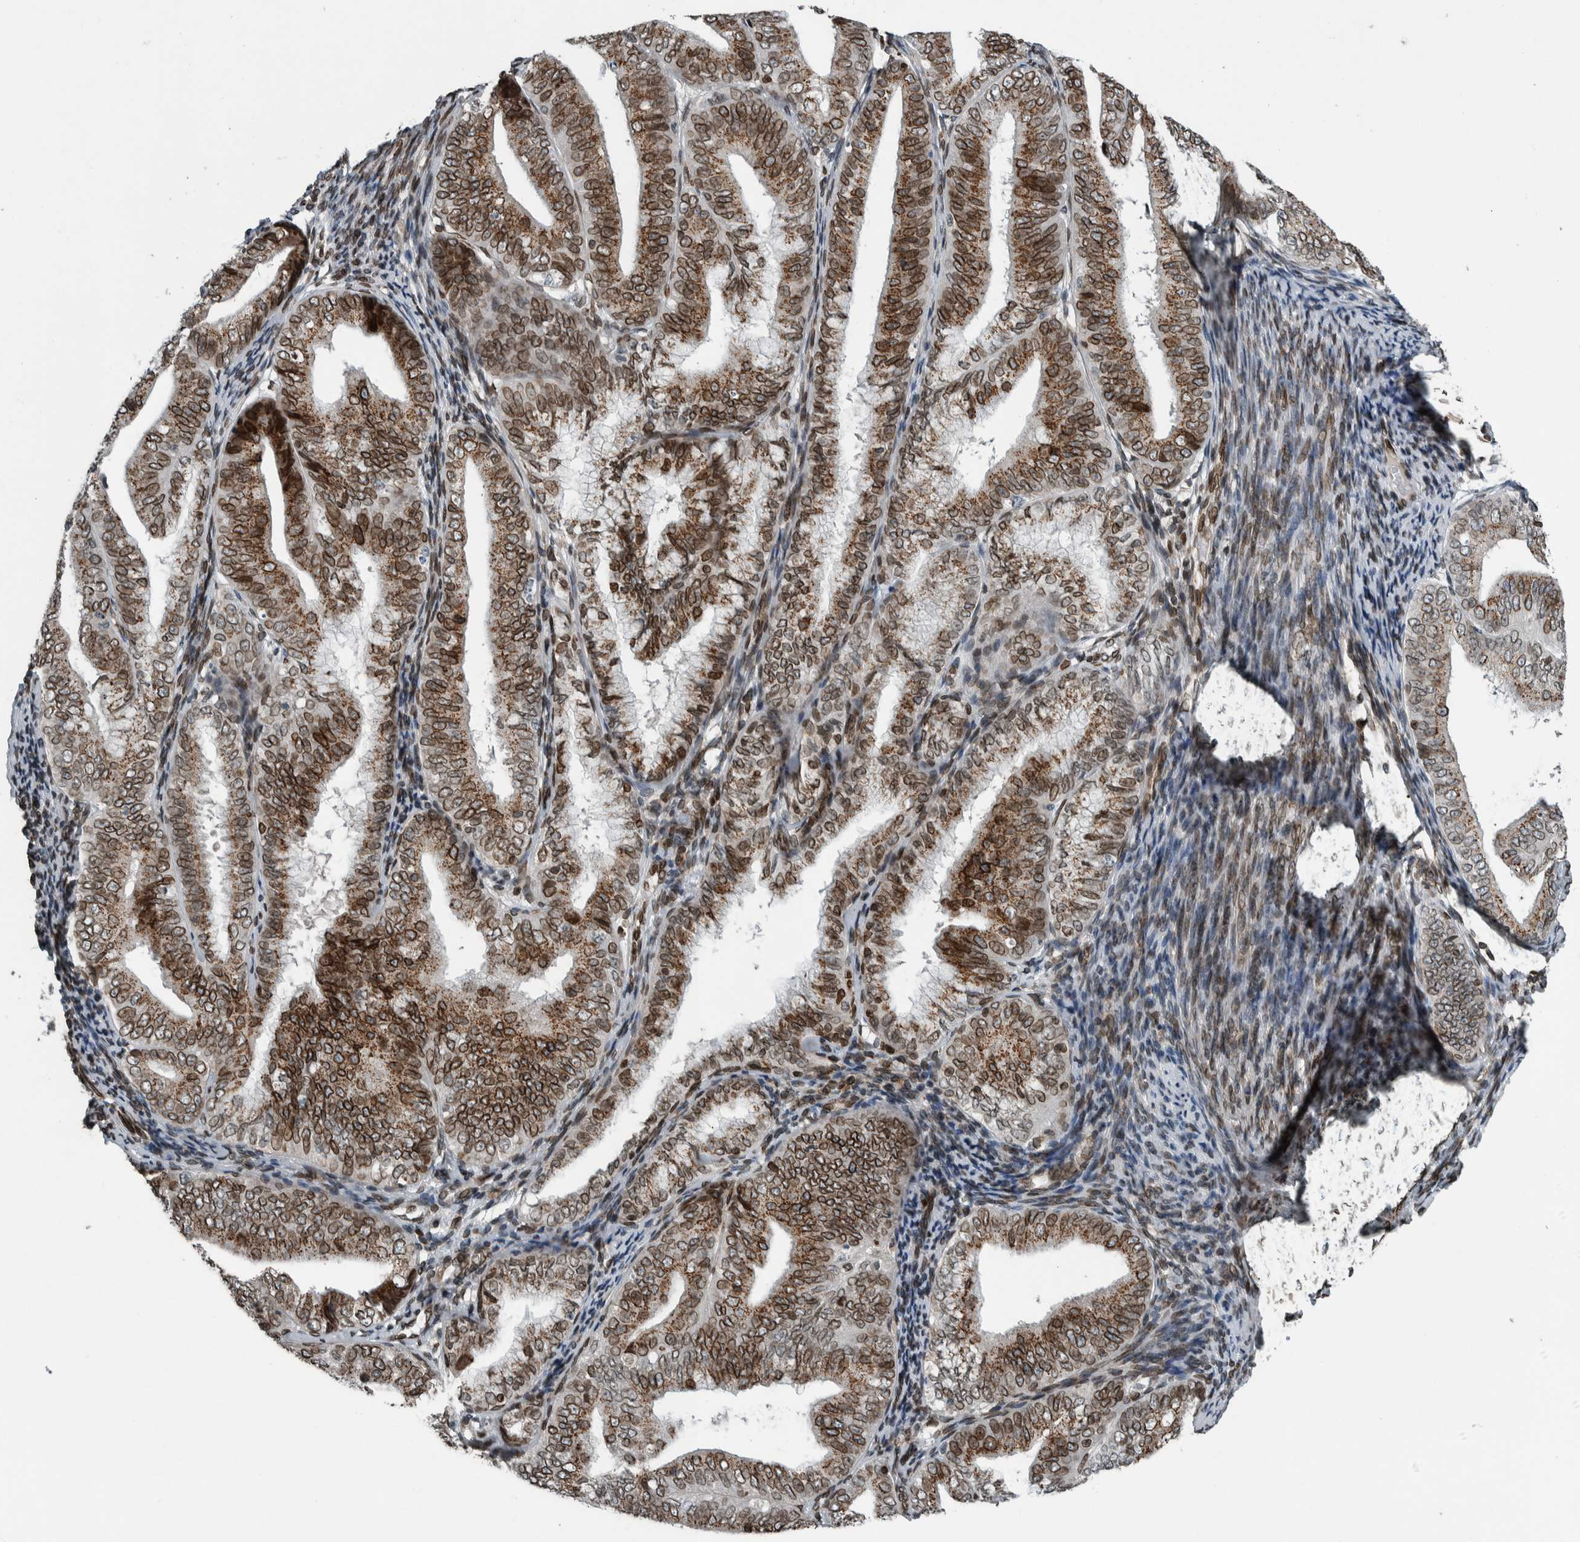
{"staining": {"intensity": "moderate", "quantity": ">75%", "location": "cytoplasmic/membranous,nuclear"}, "tissue": "endometrial cancer", "cell_type": "Tumor cells", "image_type": "cancer", "snomed": [{"axis": "morphology", "description": "Adenocarcinoma, NOS"}, {"axis": "topography", "description": "Endometrium"}], "caption": "The immunohistochemical stain labels moderate cytoplasmic/membranous and nuclear staining in tumor cells of adenocarcinoma (endometrial) tissue.", "gene": "FAM135B", "patient": {"sex": "female", "age": 63}}